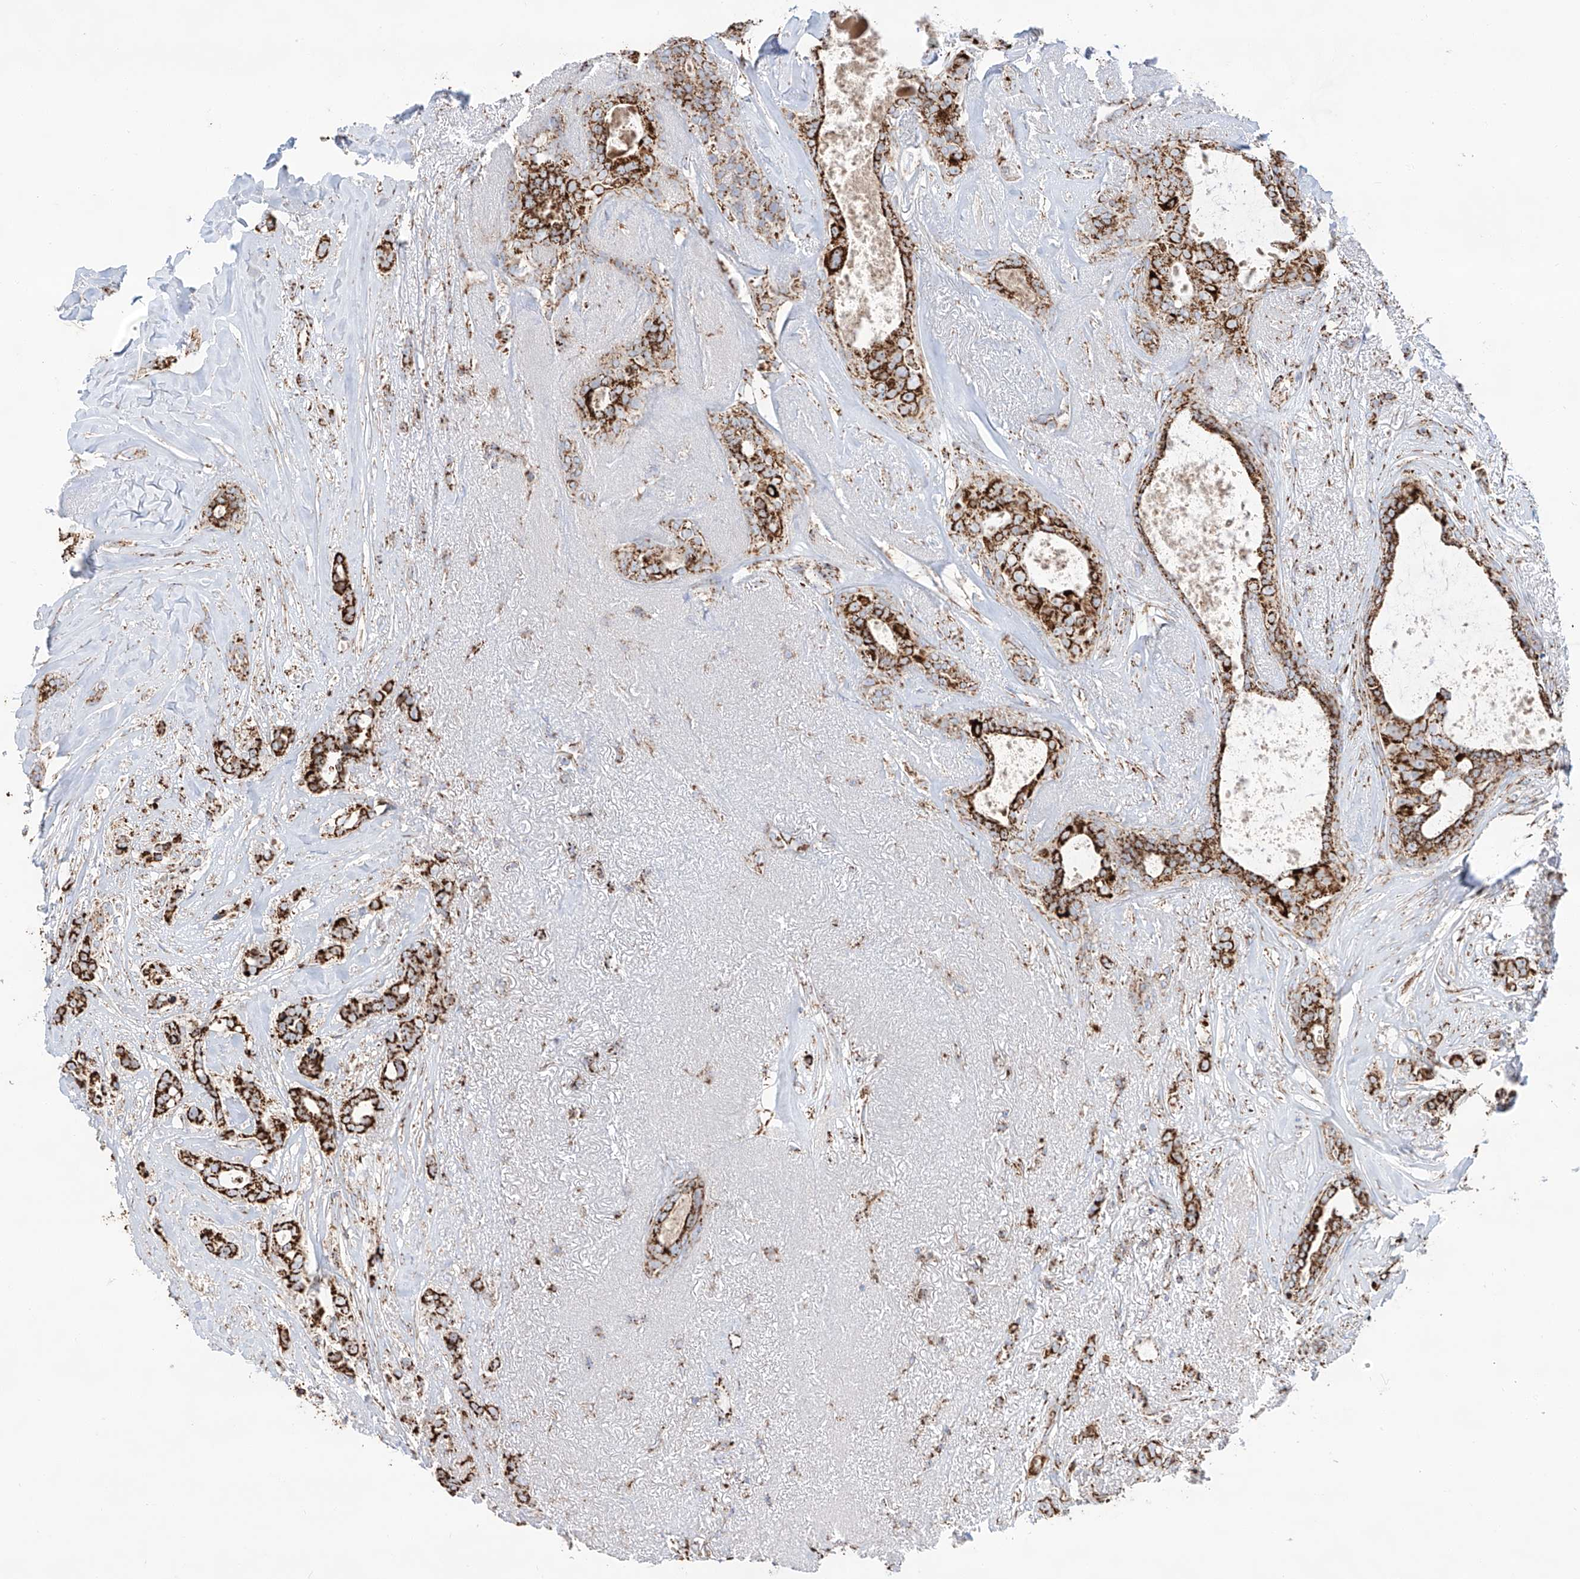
{"staining": {"intensity": "strong", "quantity": ">75%", "location": "cytoplasmic/membranous"}, "tissue": "breast cancer", "cell_type": "Tumor cells", "image_type": "cancer", "snomed": [{"axis": "morphology", "description": "Lobular carcinoma"}, {"axis": "topography", "description": "Breast"}], "caption": "Immunohistochemistry histopathology image of neoplastic tissue: human lobular carcinoma (breast) stained using IHC displays high levels of strong protein expression localized specifically in the cytoplasmic/membranous of tumor cells, appearing as a cytoplasmic/membranous brown color.", "gene": "TTC27", "patient": {"sex": "female", "age": 51}}